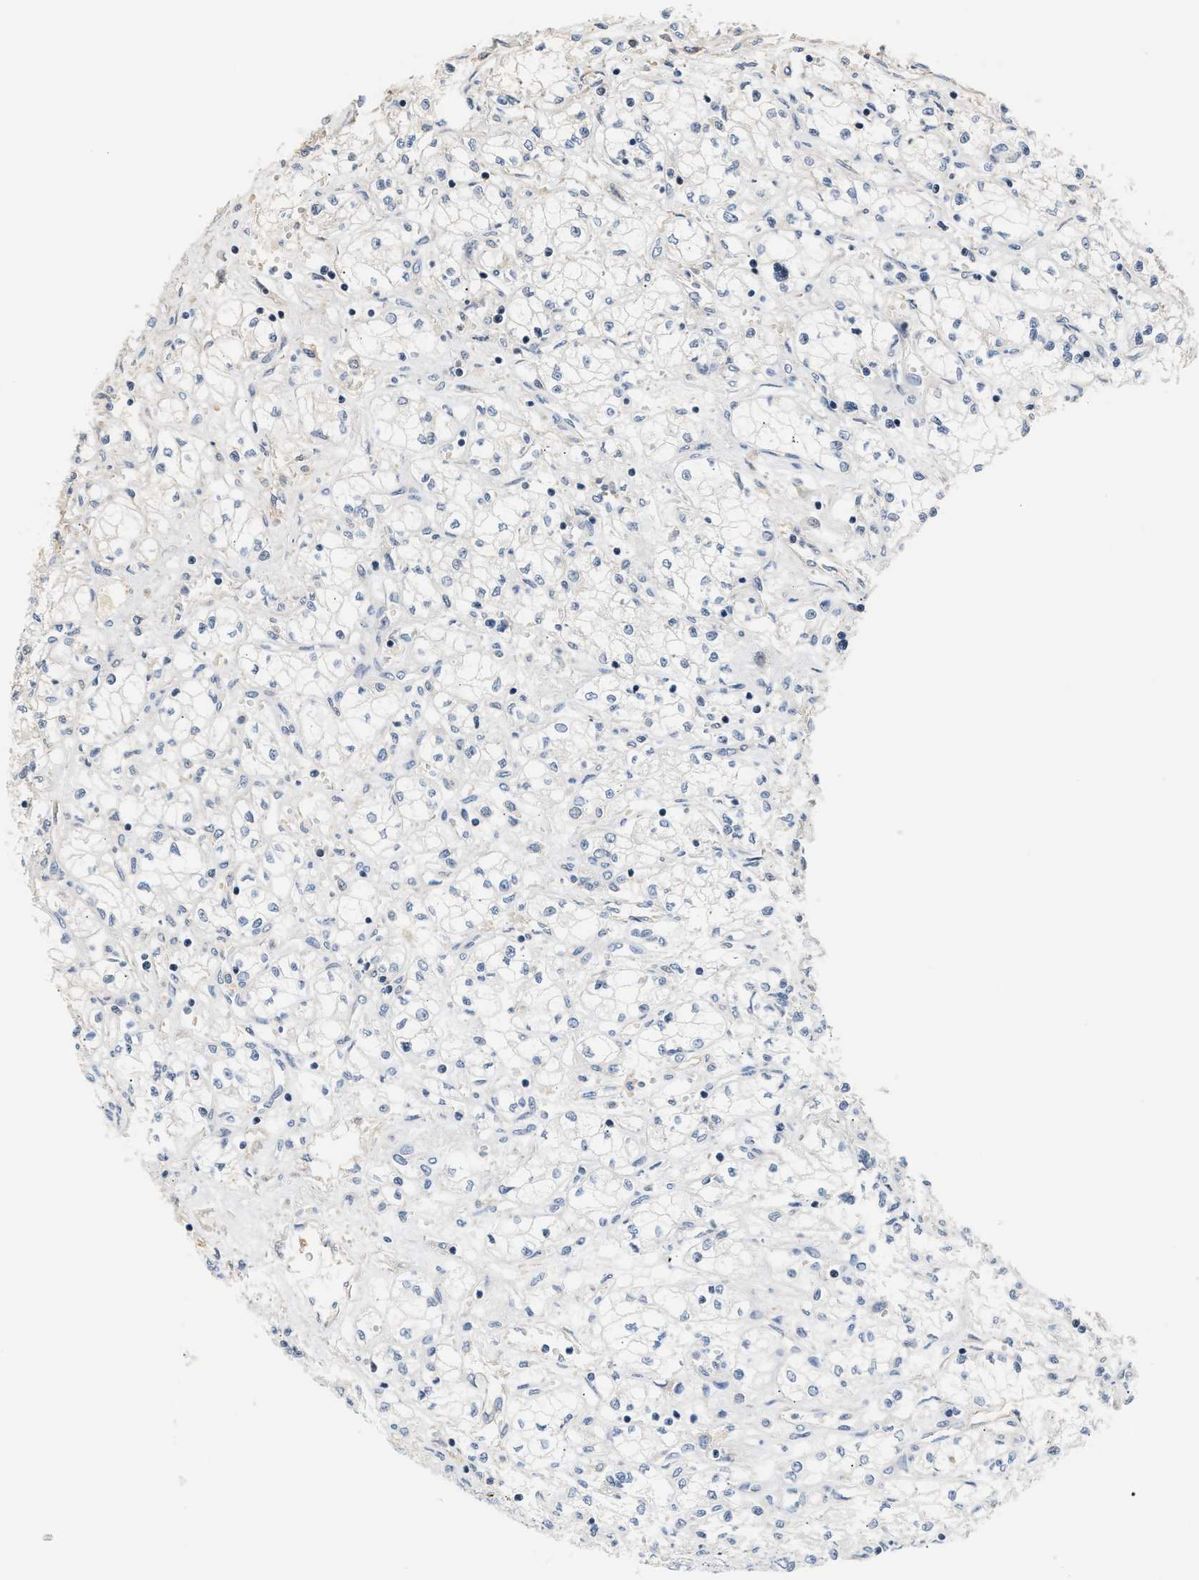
{"staining": {"intensity": "negative", "quantity": "none", "location": "none"}, "tissue": "renal cancer", "cell_type": "Tumor cells", "image_type": "cancer", "snomed": [{"axis": "morphology", "description": "Normal tissue, NOS"}, {"axis": "morphology", "description": "Adenocarcinoma, NOS"}, {"axis": "topography", "description": "Kidney"}], "caption": "Immunohistochemistry (IHC) of renal cancer (adenocarcinoma) exhibits no staining in tumor cells.", "gene": "TNIP2", "patient": {"sex": "male", "age": 59}}